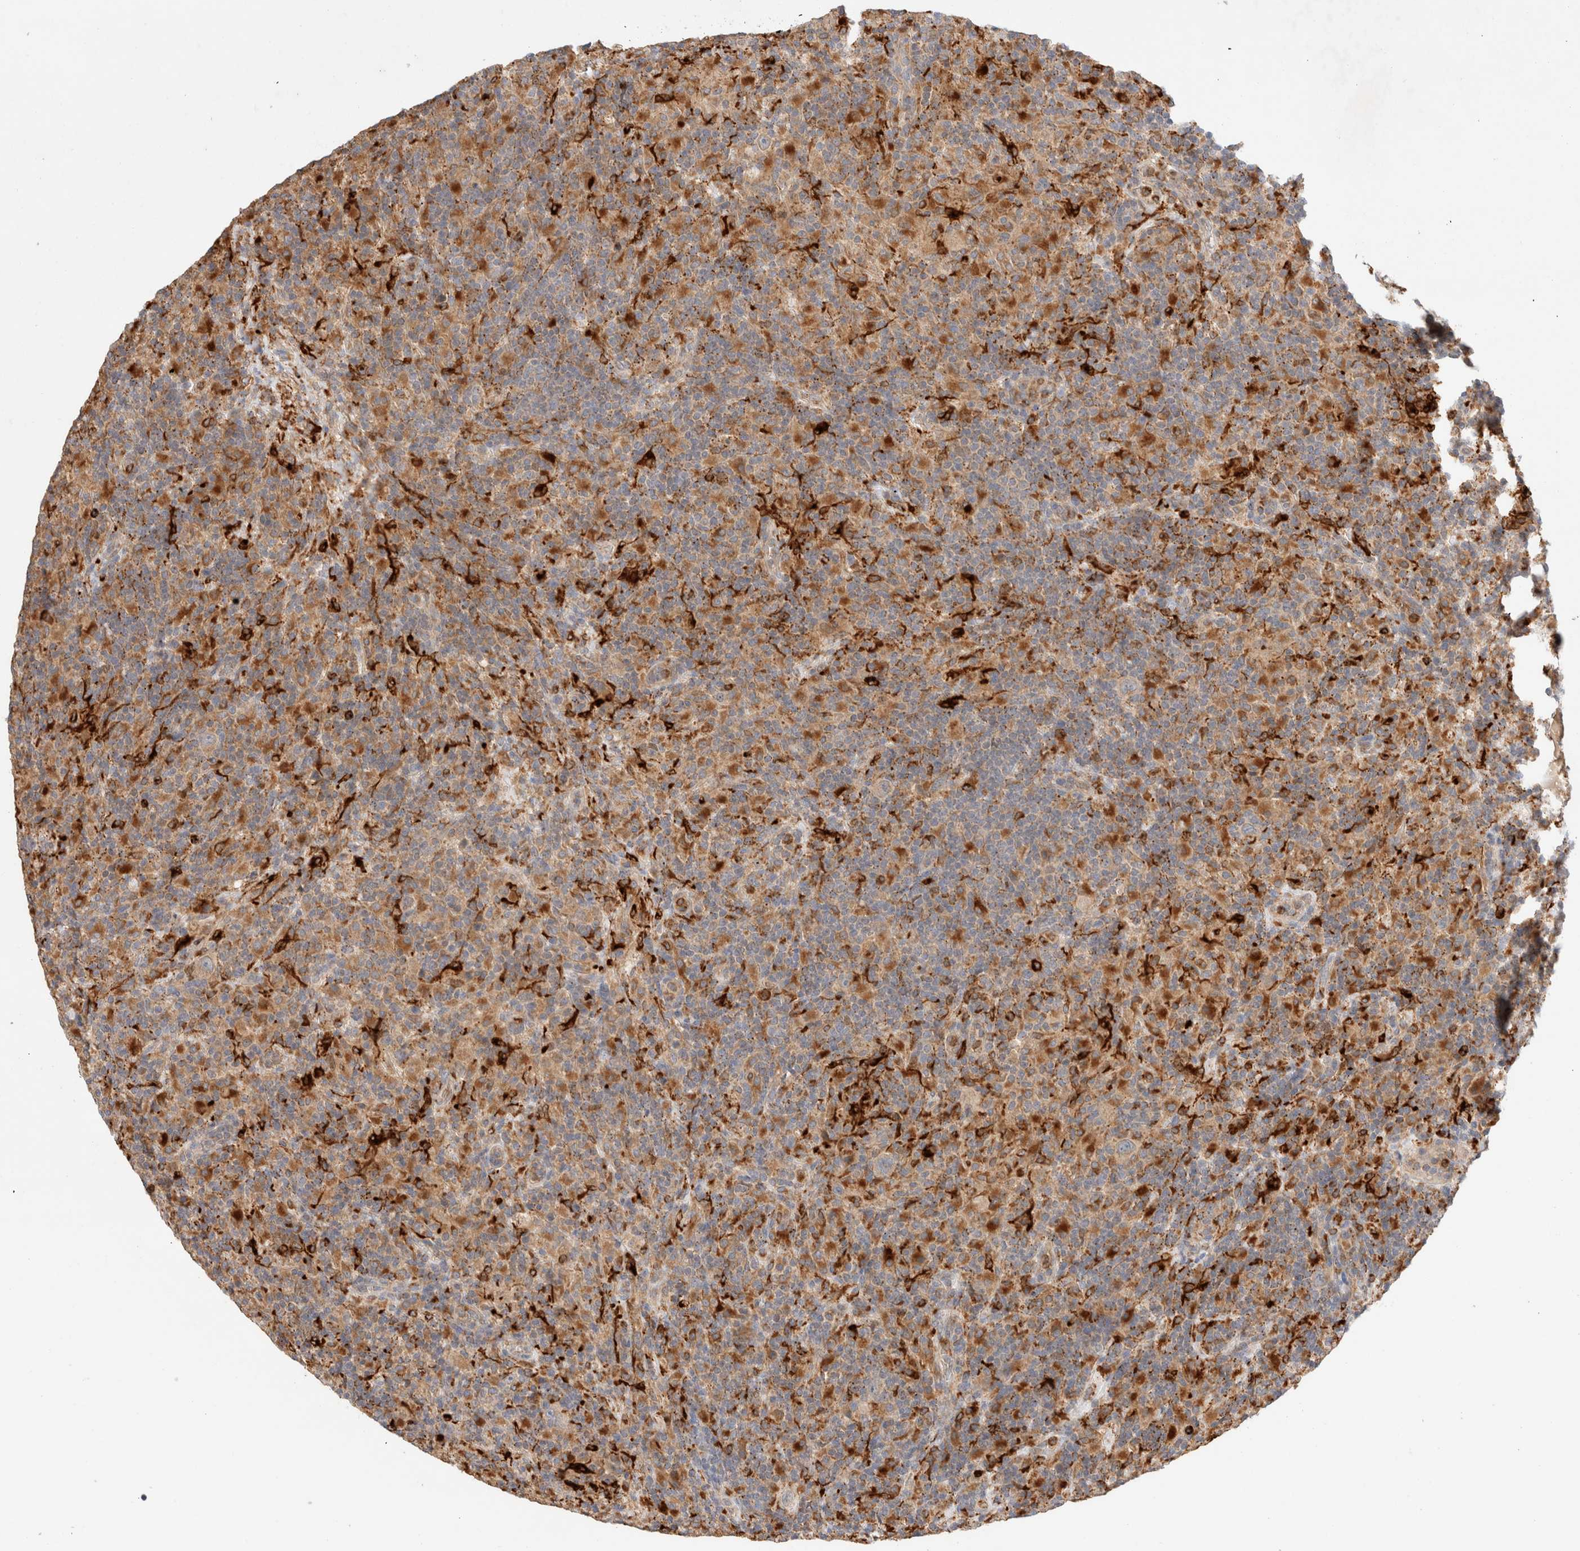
{"staining": {"intensity": "weak", "quantity": "<25%", "location": "cytoplasmic/membranous"}, "tissue": "lymphoma", "cell_type": "Tumor cells", "image_type": "cancer", "snomed": [{"axis": "morphology", "description": "Hodgkin's disease, NOS"}, {"axis": "topography", "description": "Lymph node"}], "caption": "Human lymphoma stained for a protein using immunohistochemistry (IHC) exhibits no positivity in tumor cells.", "gene": "RABEPK", "patient": {"sex": "male", "age": 70}}